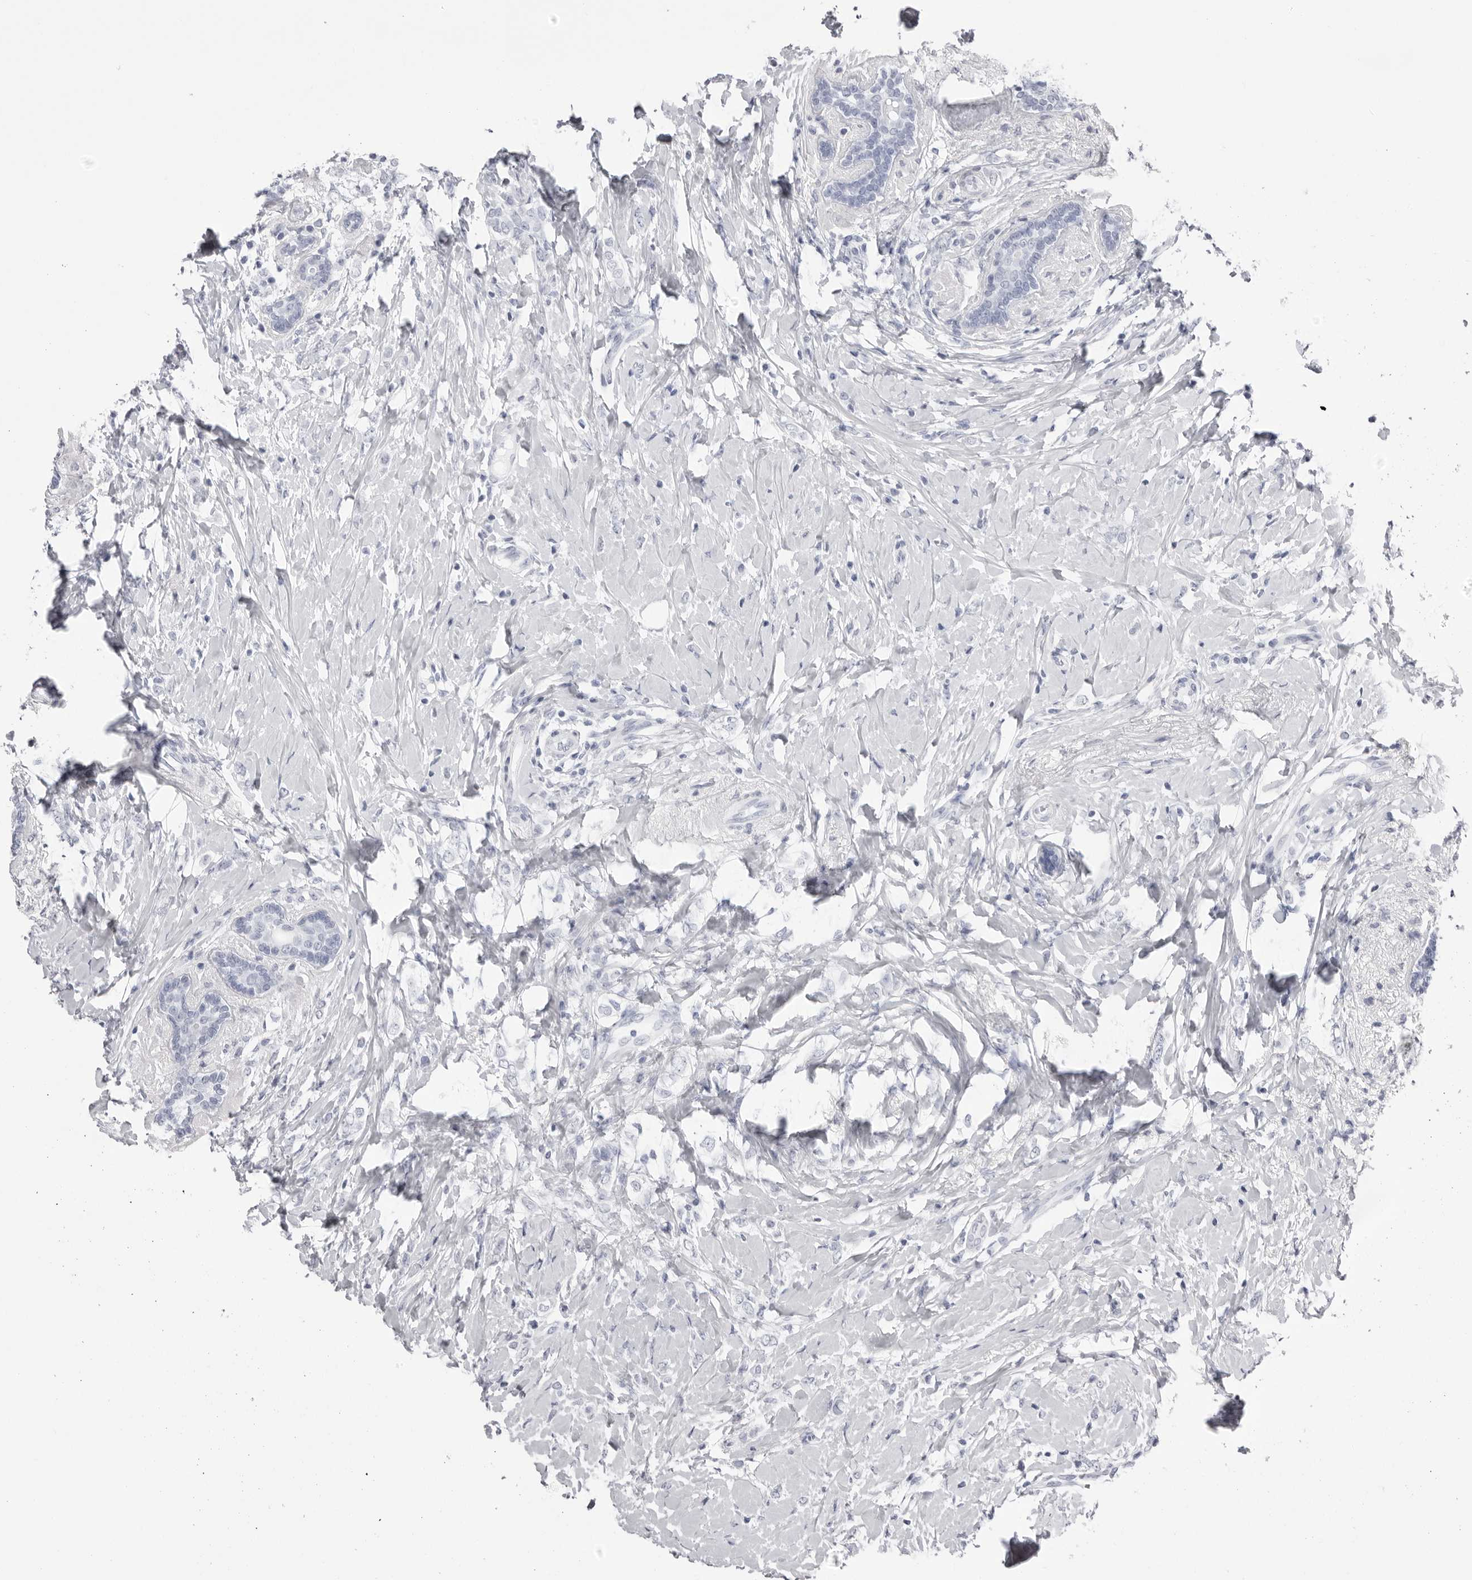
{"staining": {"intensity": "negative", "quantity": "none", "location": "none"}, "tissue": "breast cancer", "cell_type": "Tumor cells", "image_type": "cancer", "snomed": [{"axis": "morphology", "description": "Normal tissue, NOS"}, {"axis": "morphology", "description": "Lobular carcinoma"}, {"axis": "topography", "description": "Breast"}], "caption": "A high-resolution micrograph shows immunohistochemistry staining of breast cancer (lobular carcinoma), which demonstrates no significant positivity in tumor cells.", "gene": "TMOD4", "patient": {"sex": "female", "age": 47}}